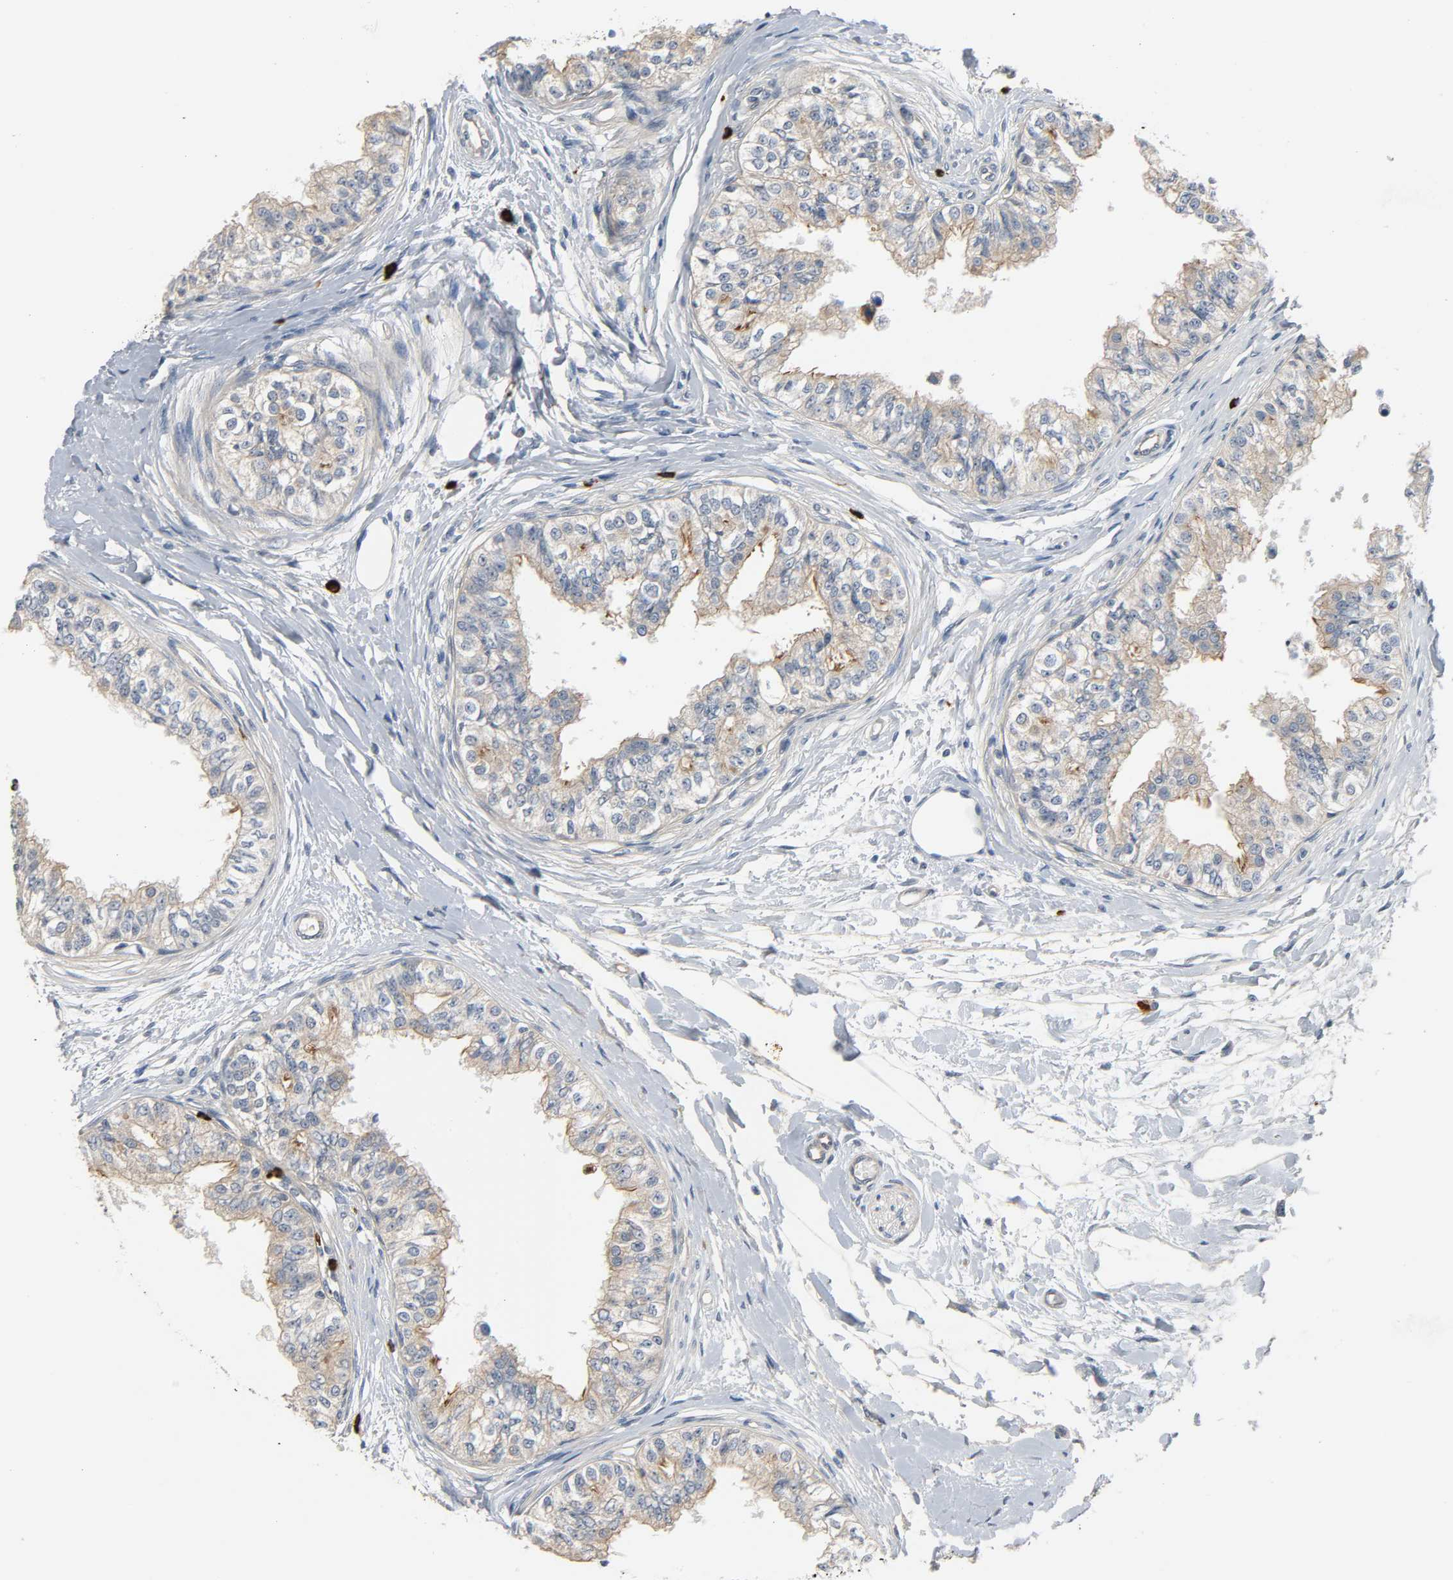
{"staining": {"intensity": "moderate", "quantity": ">75%", "location": "cytoplasmic/membranous"}, "tissue": "epididymis", "cell_type": "Glandular cells", "image_type": "normal", "snomed": [{"axis": "morphology", "description": "Normal tissue, NOS"}, {"axis": "morphology", "description": "Adenocarcinoma, metastatic, NOS"}, {"axis": "topography", "description": "Testis"}, {"axis": "topography", "description": "Epididymis"}], "caption": "A brown stain shows moderate cytoplasmic/membranous staining of a protein in glandular cells of normal human epididymis. The protein is shown in brown color, while the nuclei are stained blue.", "gene": "LIMCH1", "patient": {"sex": "male", "age": 26}}